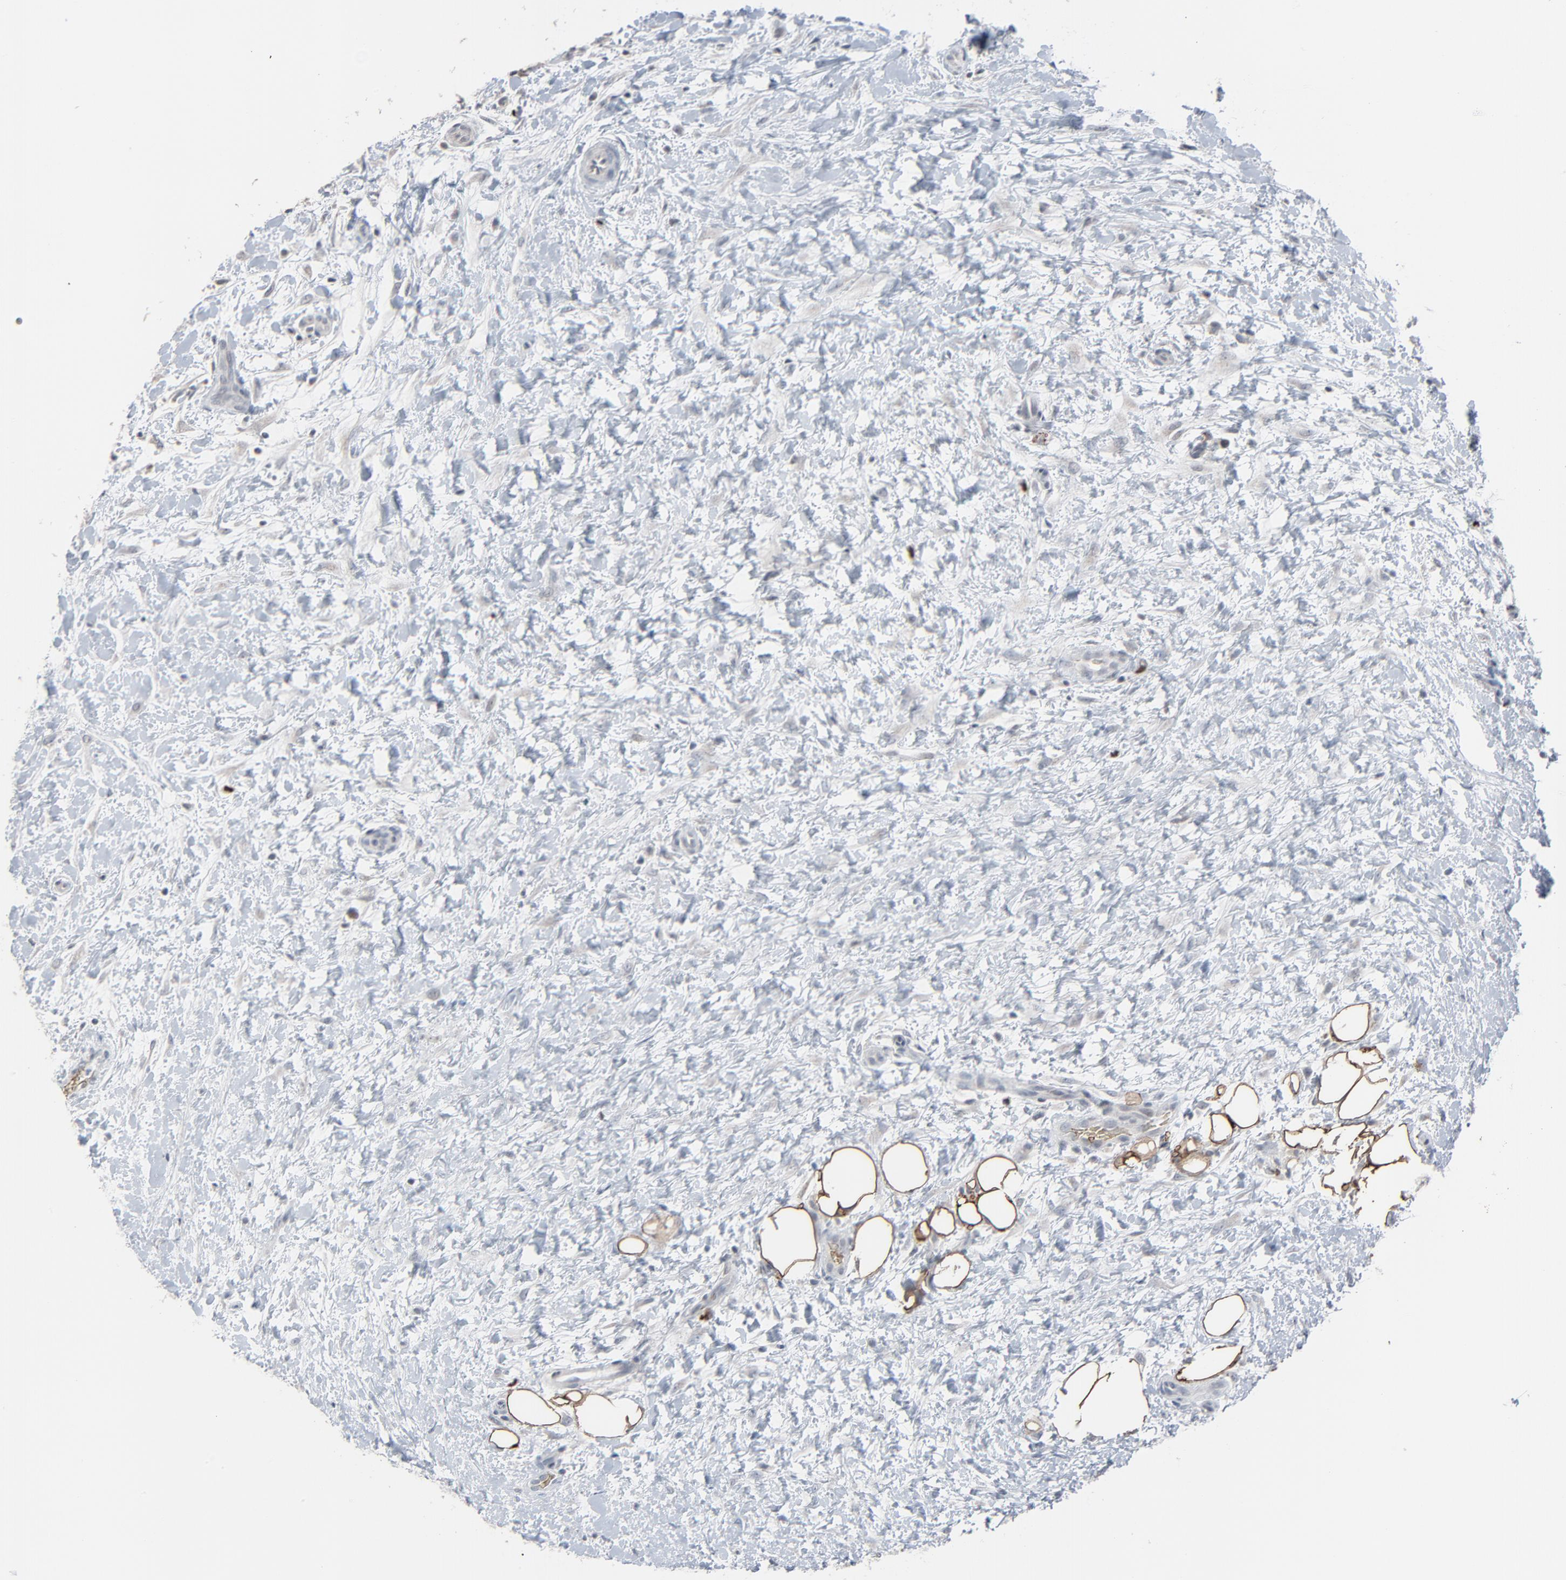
{"staining": {"intensity": "negative", "quantity": "none", "location": "none"}, "tissue": "lymphoma", "cell_type": "Tumor cells", "image_type": "cancer", "snomed": [{"axis": "morphology", "description": "Malignant lymphoma, non-Hodgkin's type, Low grade"}, {"axis": "topography", "description": "Lymph node"}], "caption": "DAB (3,3'-diaminobenzidine) immunohistochemical staining of human low-grade malignant lymphoma, non-Hodgkin's type shows no significant expression in tumor cells.", "gene": "SAGE1", "patient": {"sex": "female", "age": 76}}